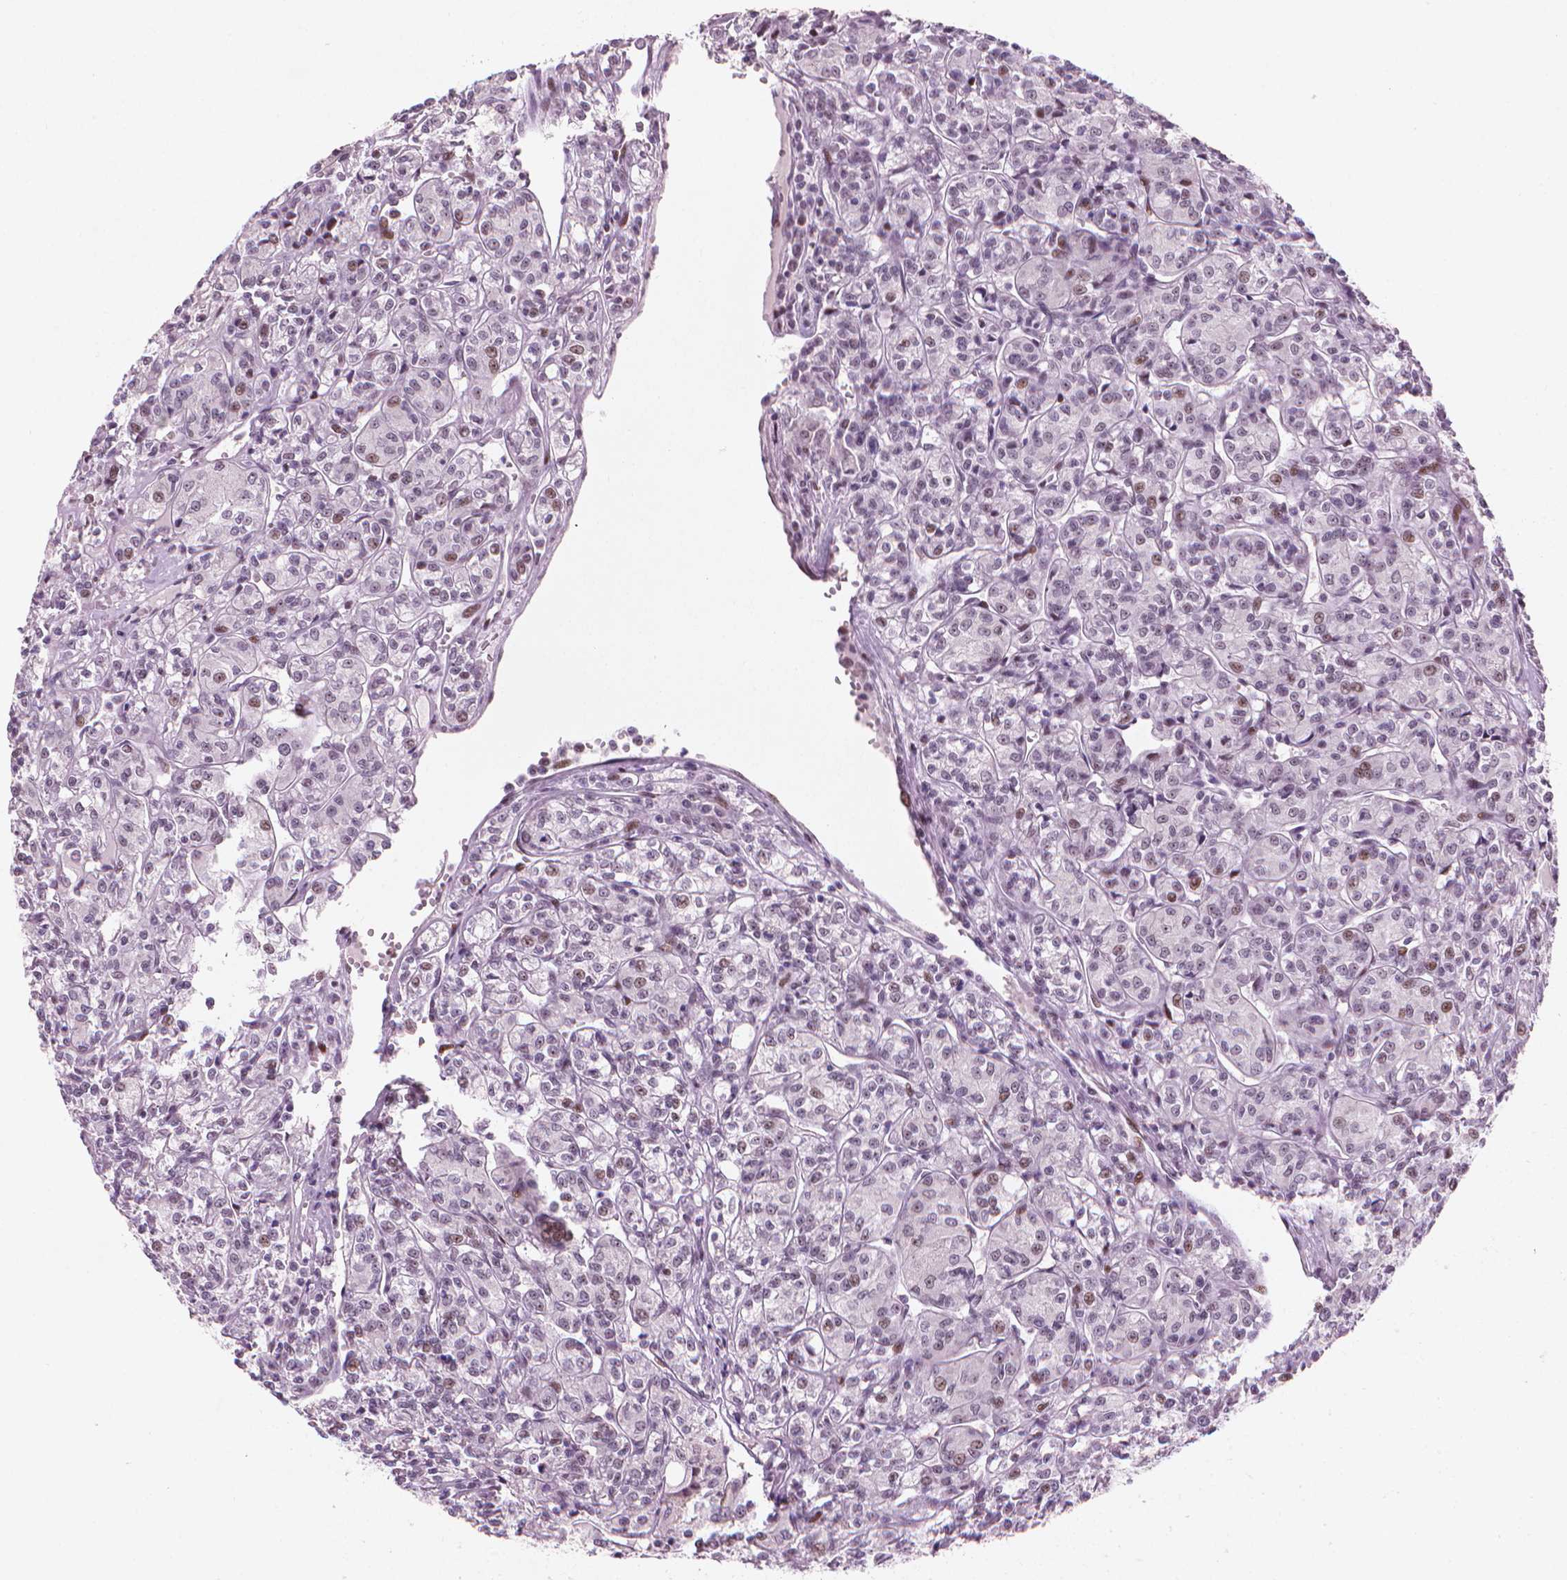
{"staining": {"intensity": "weak", "quantity": "<25%", "location": "nuclear"}, "tissue": "renal cancer", "cell_type": "Tumor cells", "image_type": "cancer", "snomed": [{"axis": "morphology", "description": "Adenocarcinoma, NOS"}, {"axis": "topography", "description": "Kidney"}], "caption": "IHC image of human renal adenocarcinoma stained for a protein (brown), which demonstrates no positivity in tumor cells.", "gene": "HES7", "patient": {"sex": "male", "age": 36}}